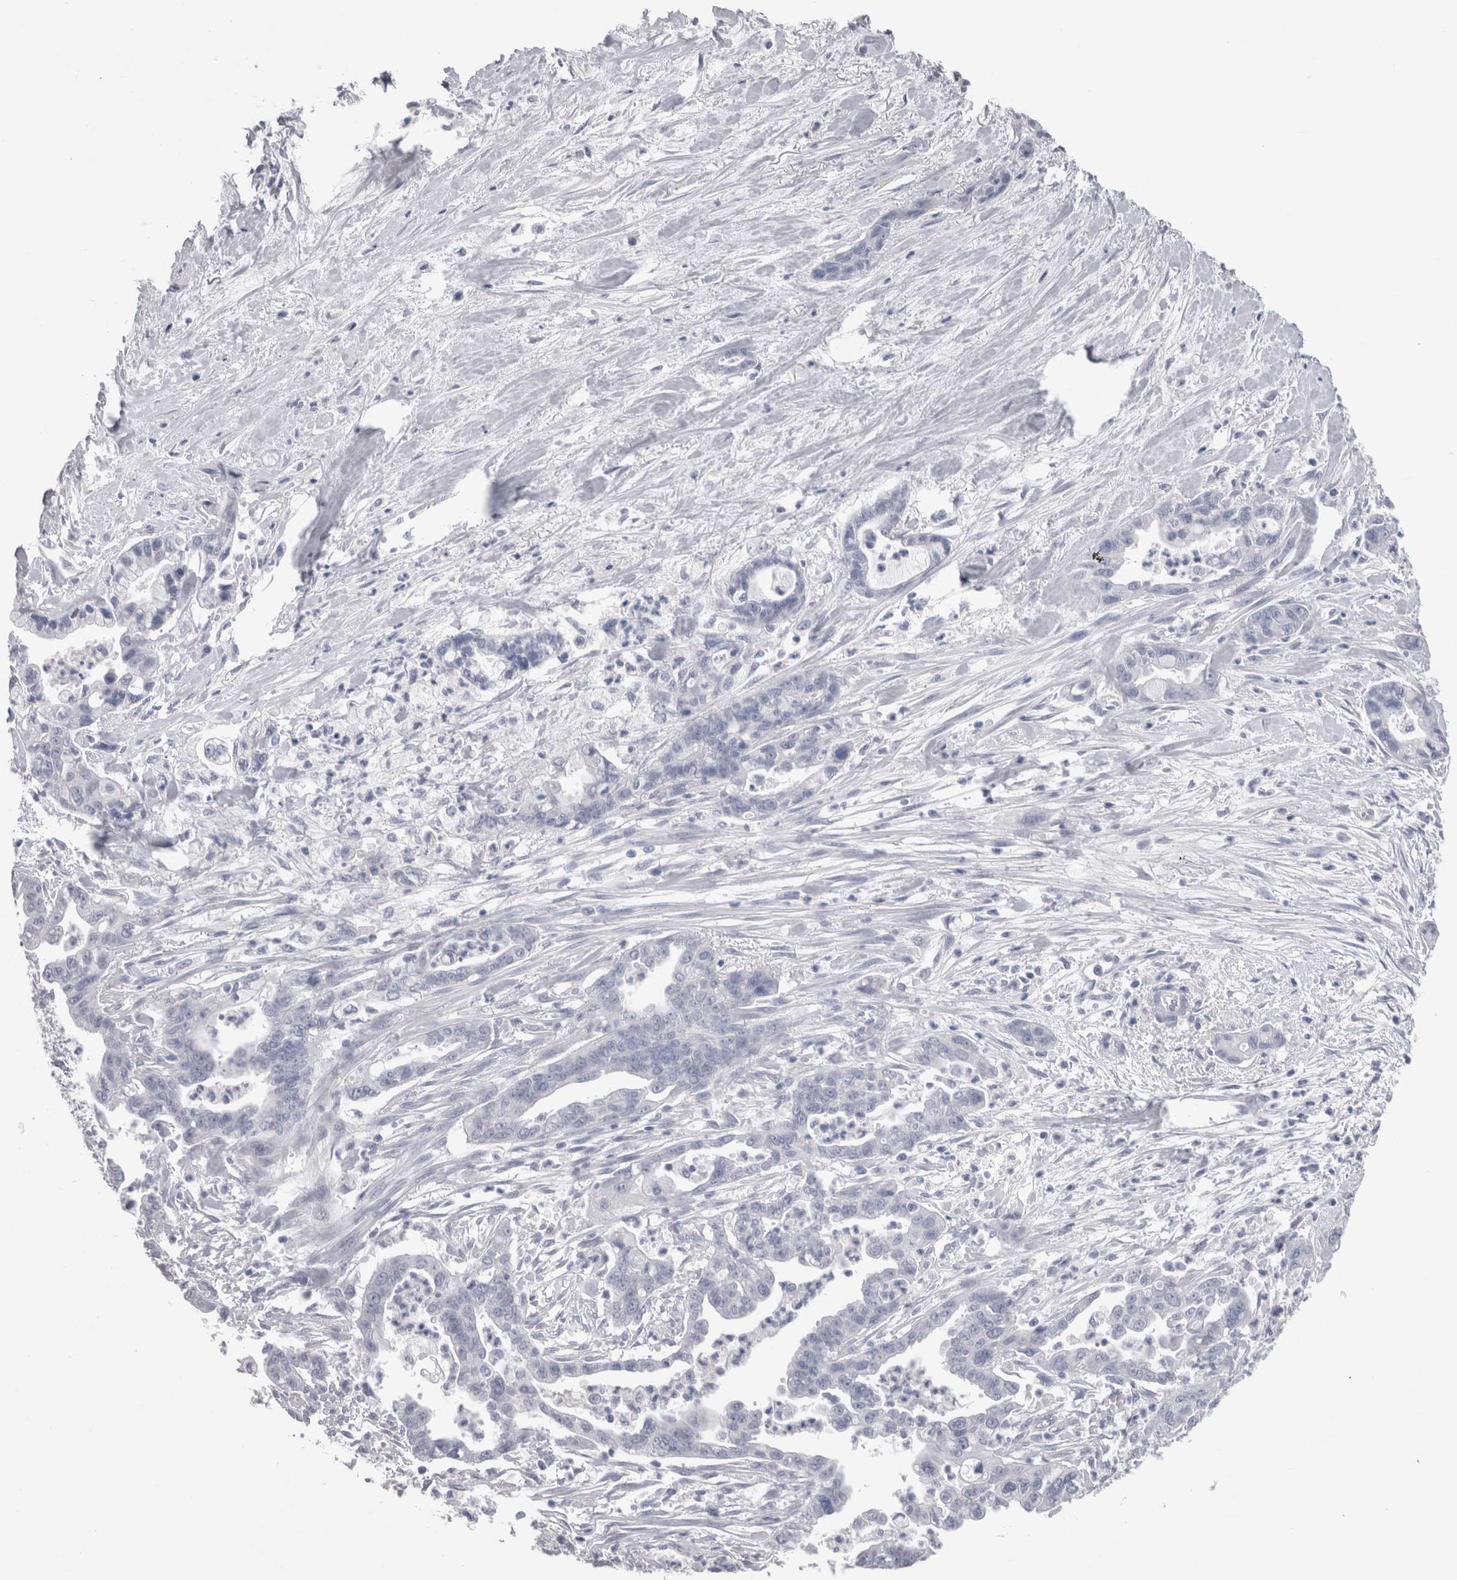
{"staining": {"intensity": "negative", "quantity": "none", "location": "none"}, "tissue": "pancreatic cancer", "cell_type": "Tumor cells", "image_type": "cancer", "snomed": [{"axis": "morphology", "description": "Adenocarcinoma, NOS"}, {"axis": "topography", "description": "Pancreas"}], "caption": "IHC image of neoplastic tissue: human pancreatic cancer (adenocarcinoma) stained with DAB shows no significant protein staining in tumor cells. The staining was performed using DAB (3,3'-diaminobenzidine) to visualize the protein expression in brown, while the nuclei were stained in blue with hematoxylin (Magnification: 20x).", "gene": "CA8", "patient": {"sex": "male", "age": 70}}